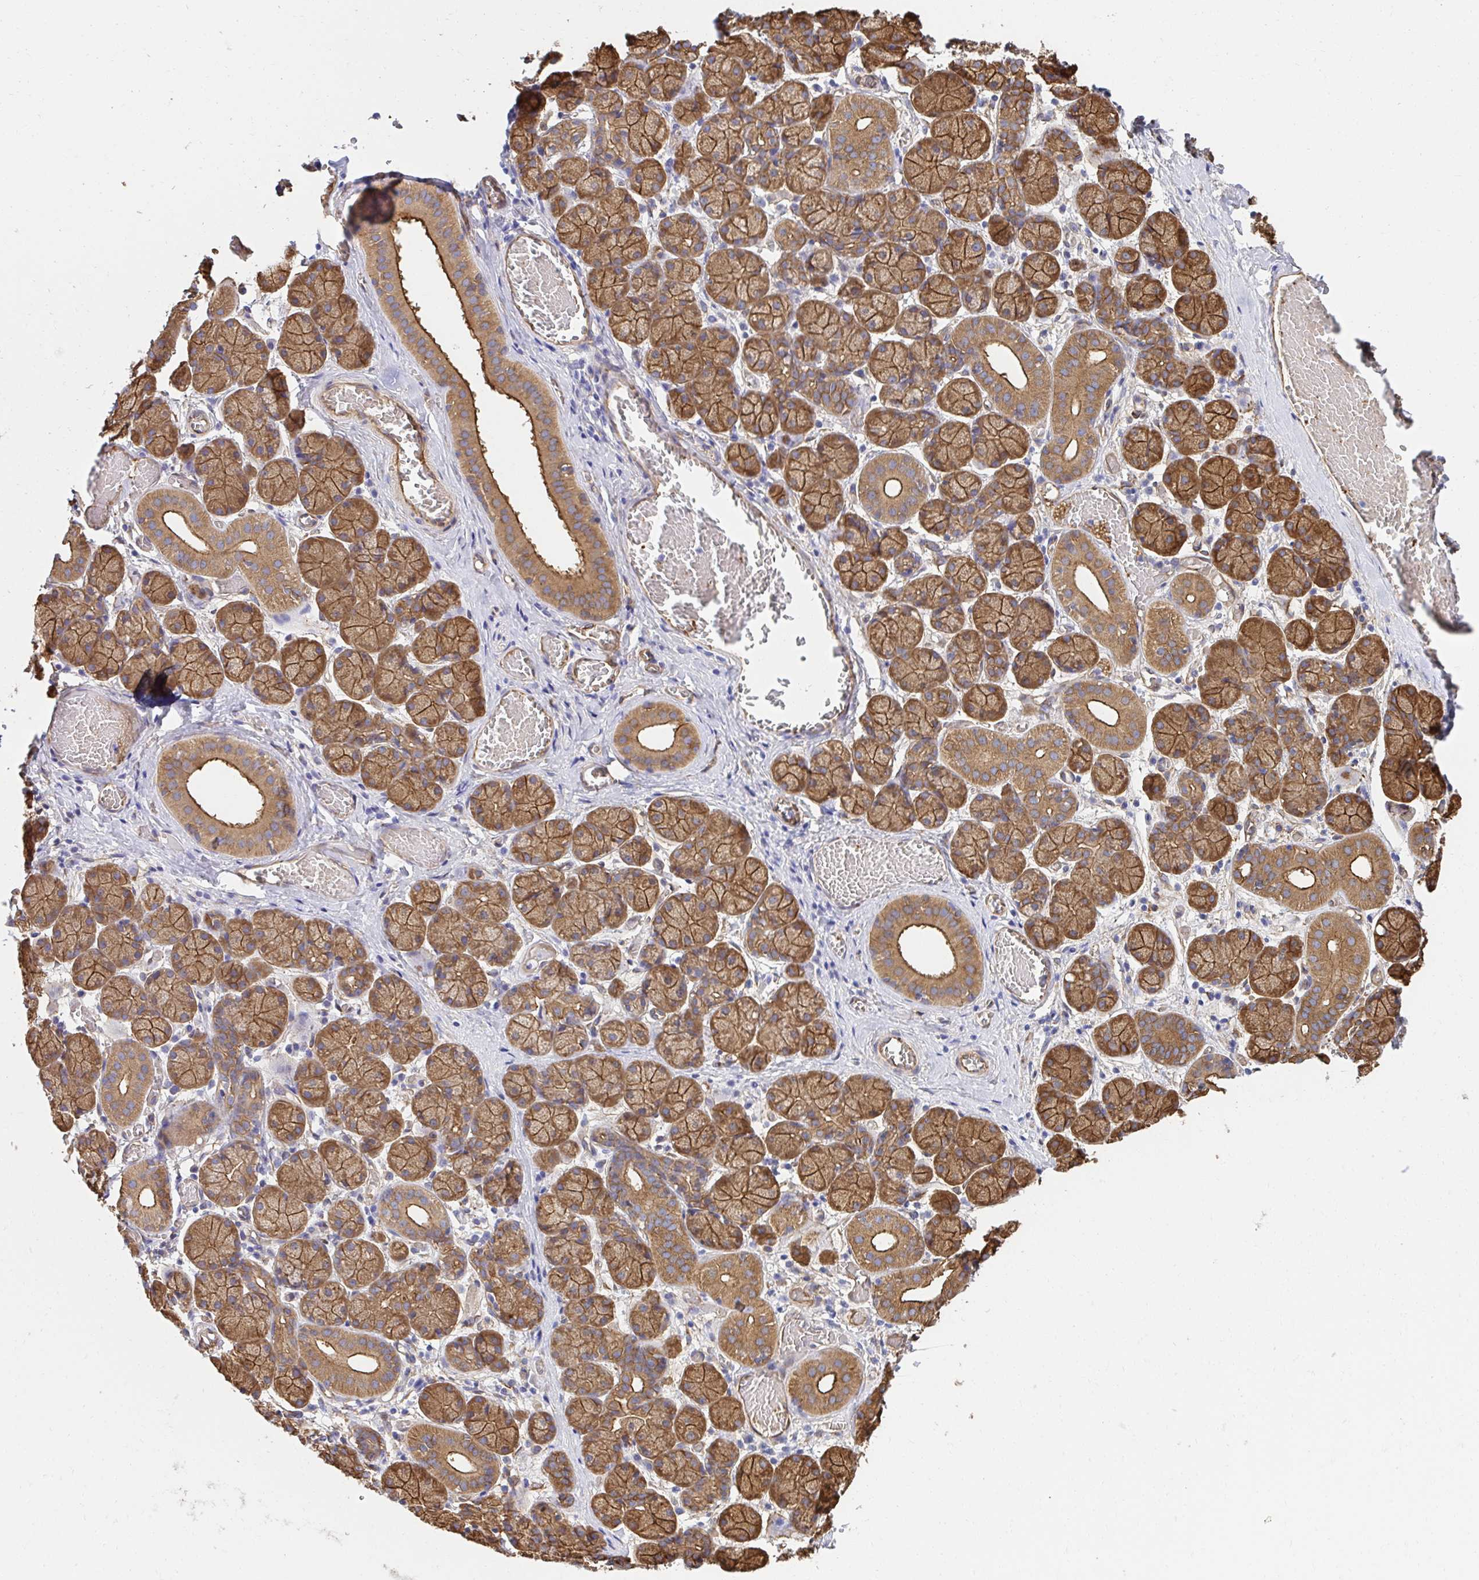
{"staining": {"intensity": "moderate", "quantity": ">75%", "location": "cytoplasmic/membranous"}, "tissue": "salivary gland", "cell_type": "Glandular cells", "image_type": "normal", "snomed": [{"axis": "morphology", "description": "Normal tissue, NOS"}, {"axis": "topography", "description": "Salivary gland"}], "caption": "Moderate cytoplasmic/membranous staining is identified in about >75% of glandular cells in benign salivary gland.", "gene": "CTTN", "patient": {"sex": "female", "age": 24}}